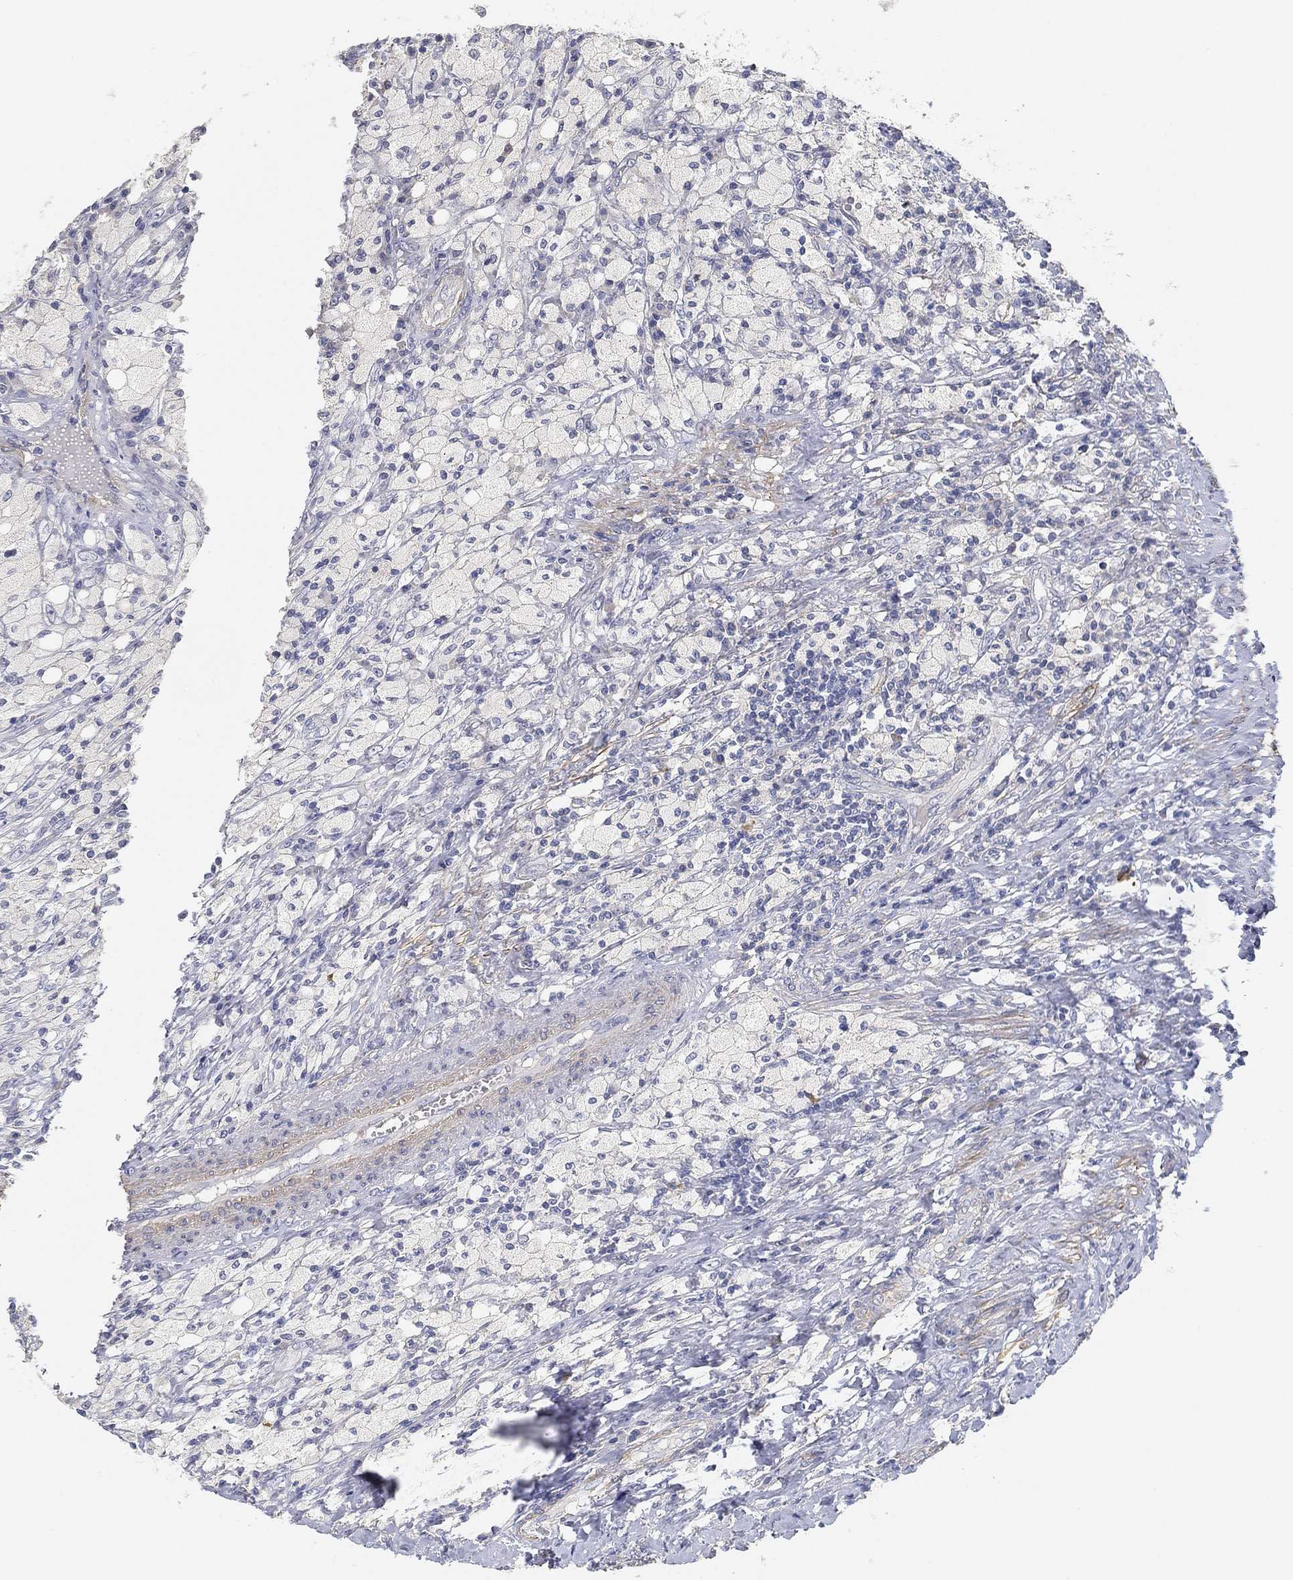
{"staining": {"intensity": "negative", "quantity": "none", "location": "none"}, "tissue": "testis cancer", "cell_type": "Tumor cells", "image_type": "cancer", "snomed": [{"axis": "morphology", "description": "Necrosis, NOS"}, {"axis": "morphology", "description": "Carcinoma, Embryonal, NOS"}, {"axis": "topography", "description": "Testis"}], "caption": "Testis cancer (embryonal carcinoma) was stained to show a protein in brown. There is no significant staining in tumor cells. Nuclei are stained in blue.", "gene": "GPR61", "patient": {"sex": "male", "age": 19}}